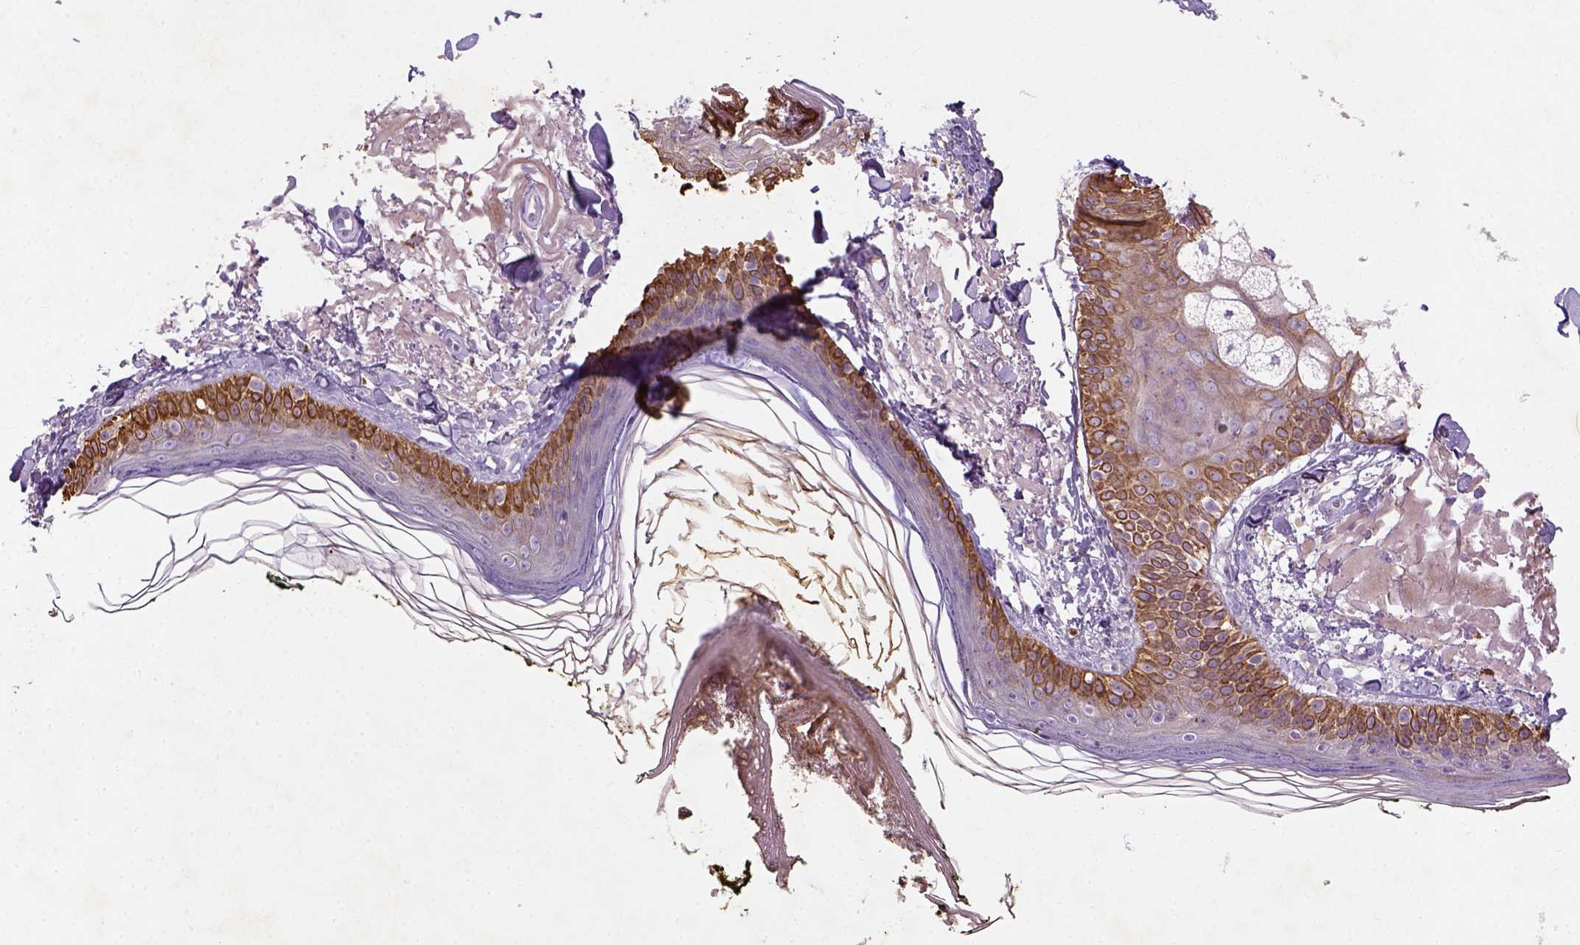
{"staining": {"intensity": "negative", "quantity": "none", "location": "none"}, "tissue": "skin", "cell_type": "Fibroblasts", "image_type": "normal", "snomed": [{"axis": "morphology", "description": "Normal tissue, NOS"}, {"axis": "topography", "description": "Skin"}], "caption": "Immunohistochemistry (IHC) of unremarkable skin exhibits no expression in fibroblasts. Brightfield microscopy of IHC stained with DAB (brown) and hematoxylin (blue), captured at high magnification.", "gene": "NUDT2", "patient": {"sex": "male", "age": 76}}